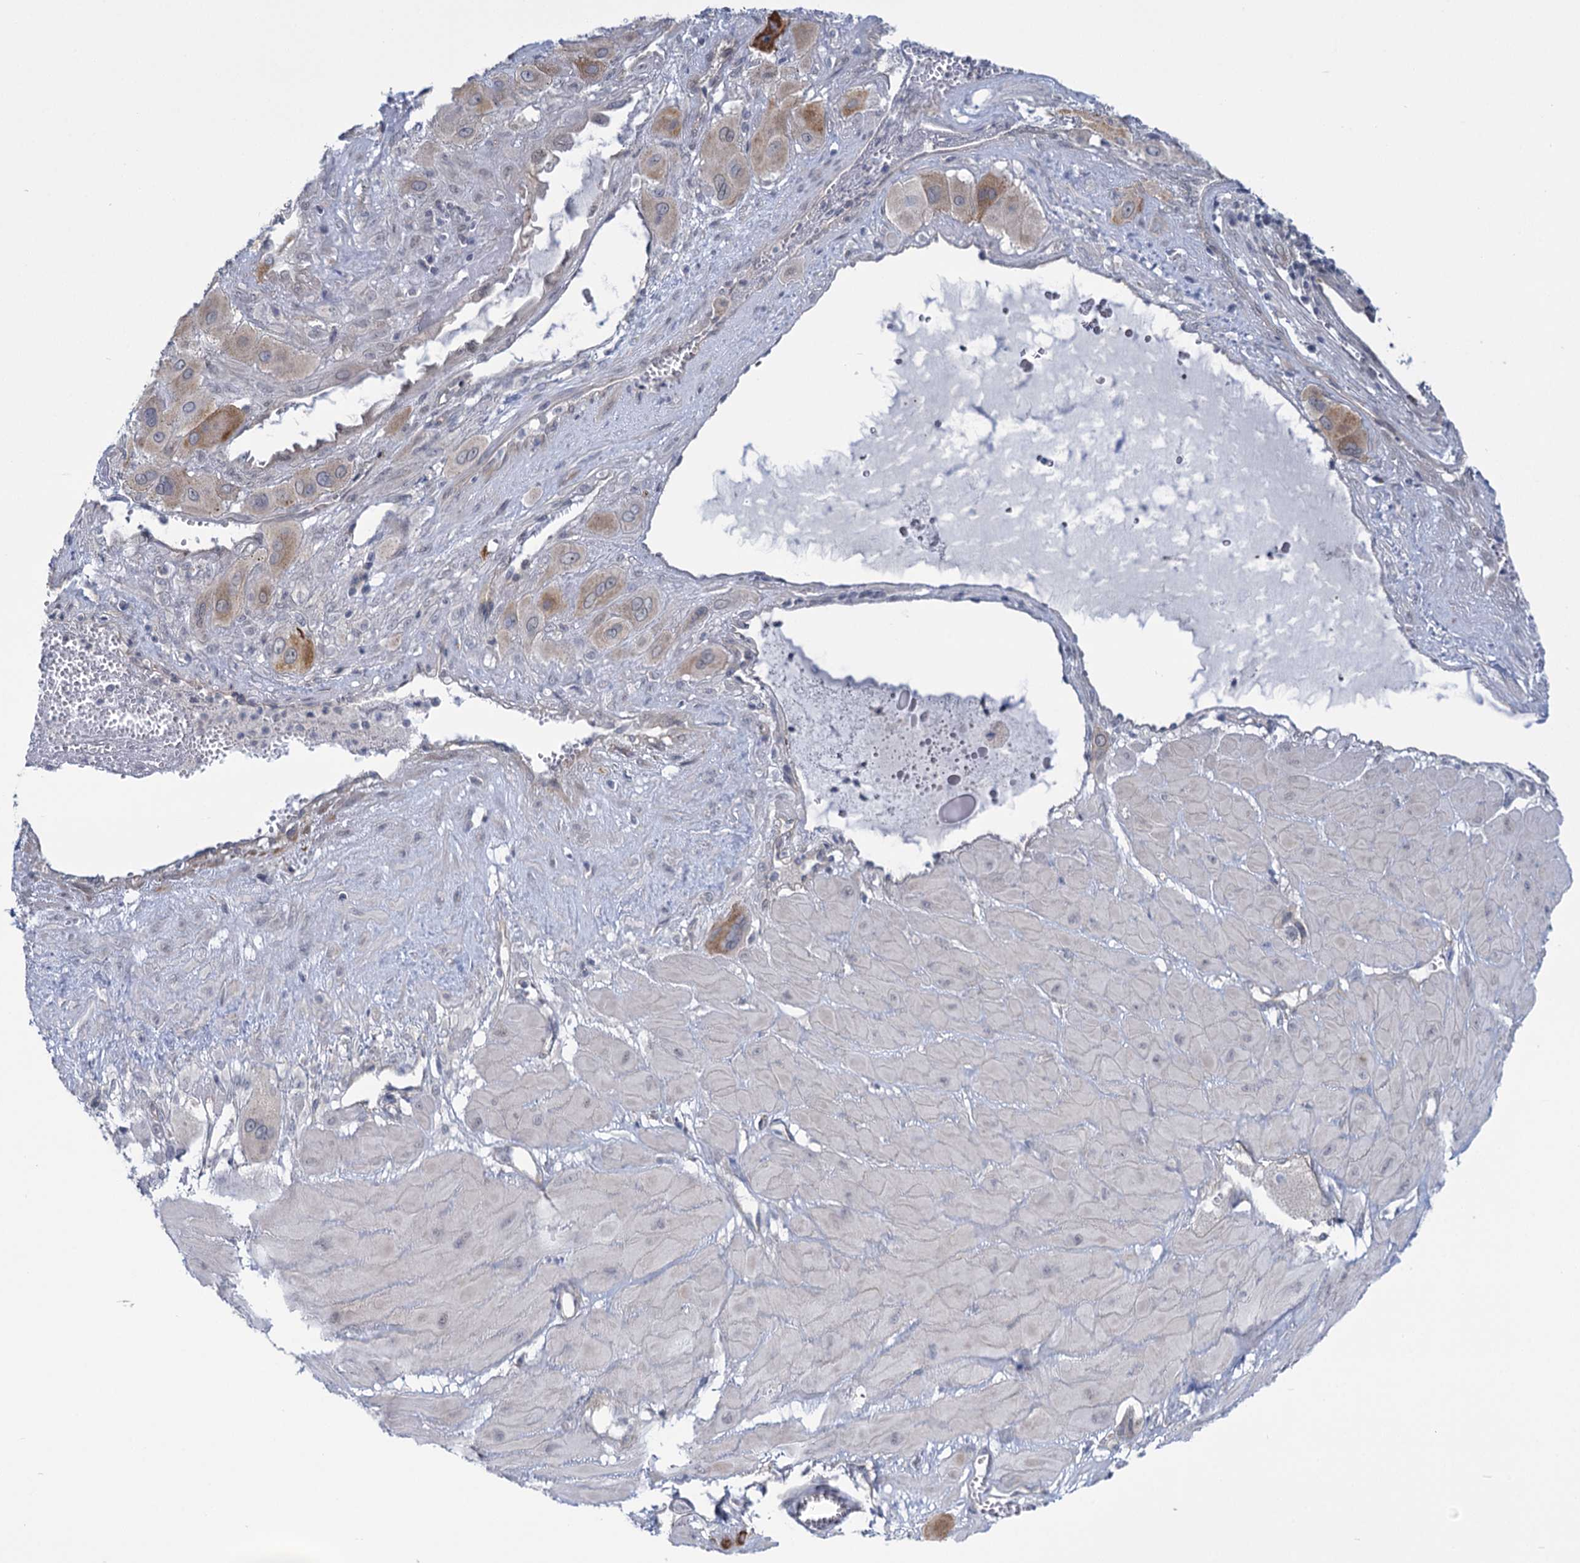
{"staining": {"intensity": "moderate", "quantity": "<25%", "location": "cytoplasmic/membranous"}, "tissue": "cervical cancer", "cell_type": "Tumor cells", "image_type": "cancer", "snomed": [{"axis": "morphology", "description": "Squamous cell carcinoma, NOS"}, {"axis": "topography", "description": "Cervix"}], "caption": "Tumor cells display low levels of moderate cytoplasmic/membranous positivity in approximately <25% of cells in human cervical cancer (squamous cell carcinoma).", "gene": "MBLAC2", "patient": {"sex": "female", "age": 34}}